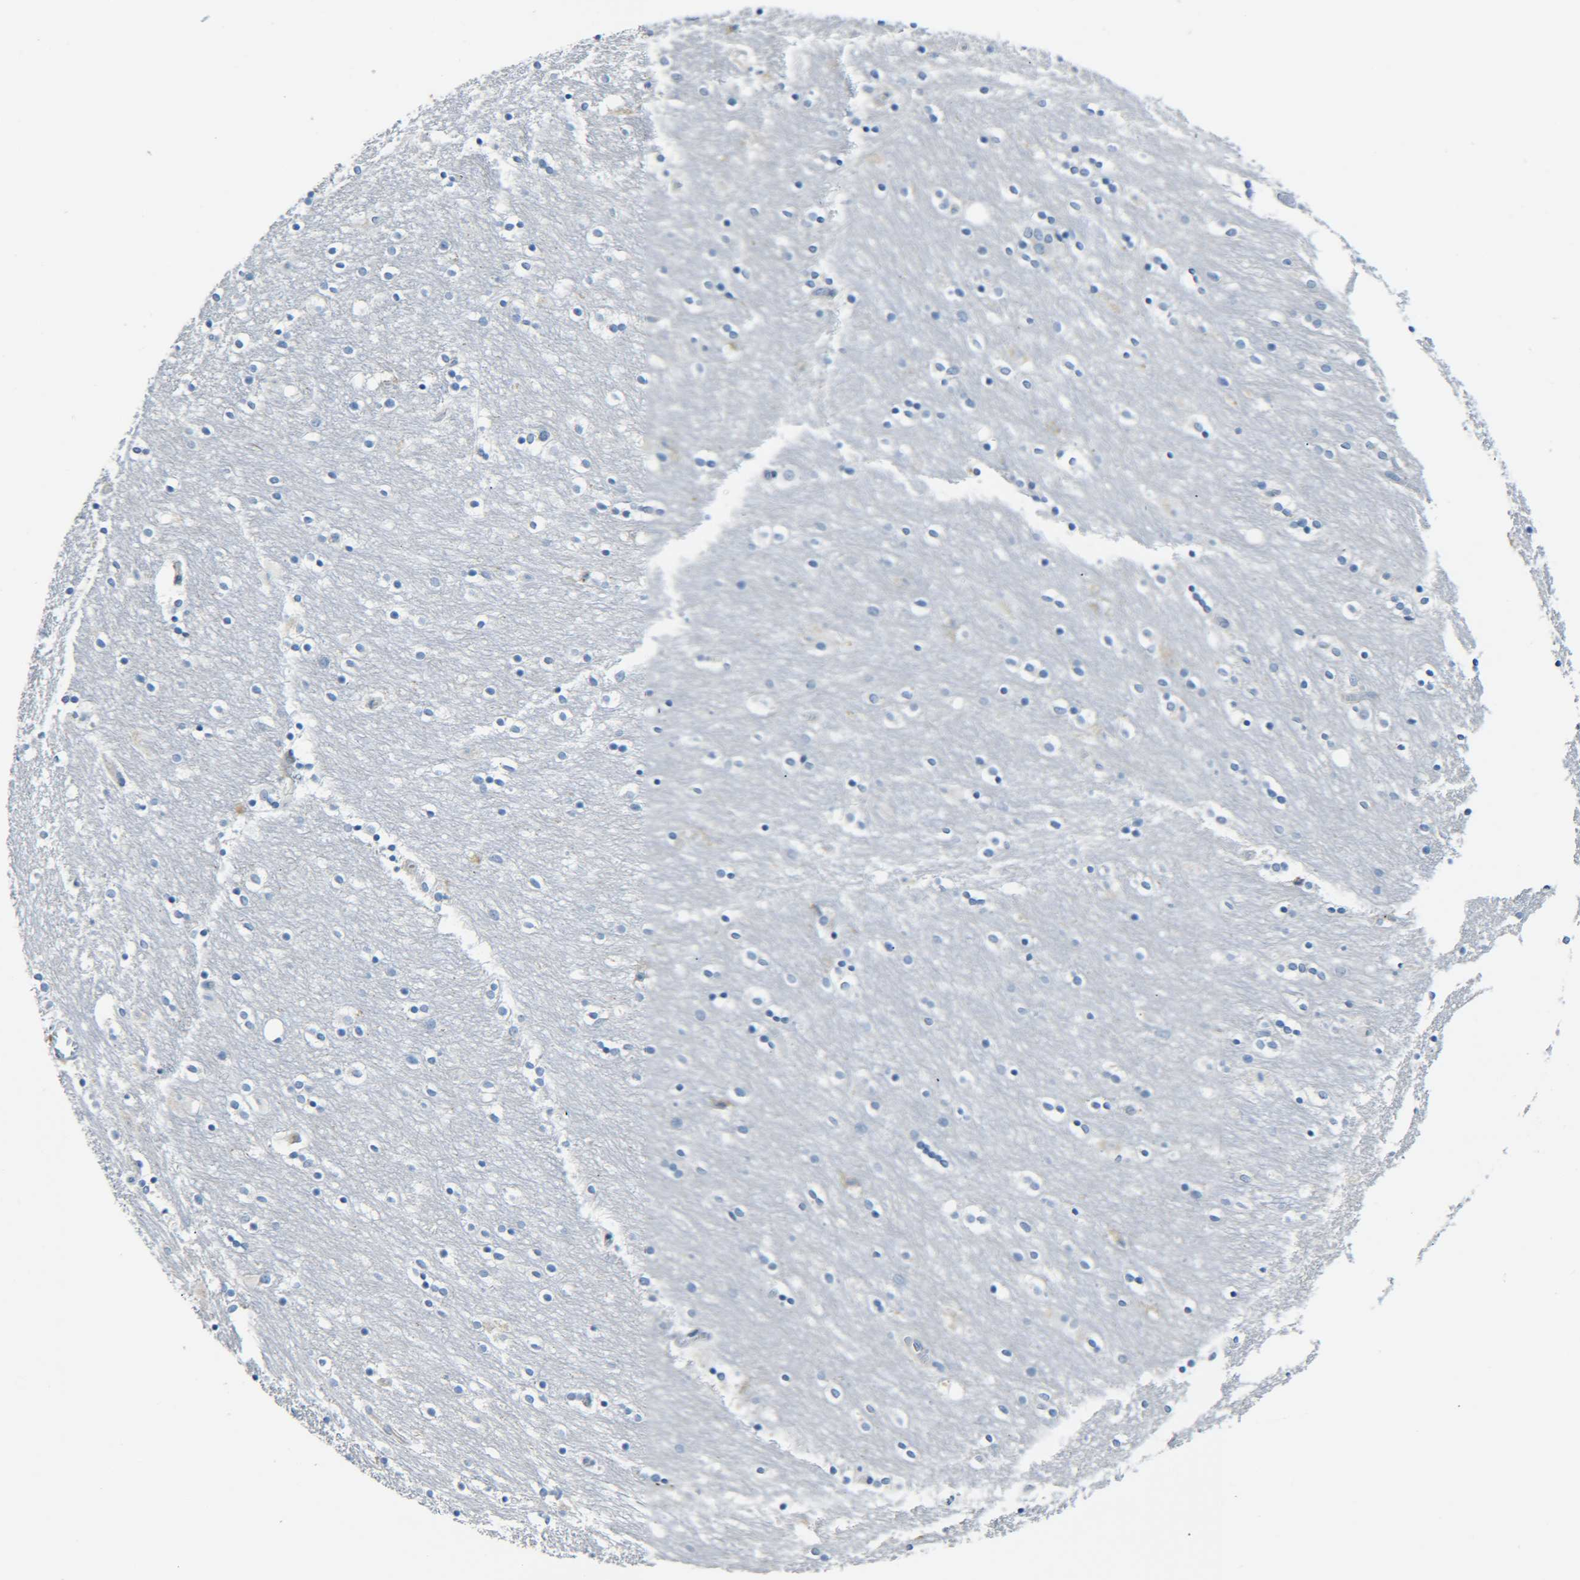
{"staining": {"intensity": "negative", "quantity": "none", "location": "none"}, "tissue": "caudate", "cell_type": "Glial cells", "image_type": "normal", "snomed": [{"axis": "morphology", "description": "Normal tissue, NOS"}, {"axis": "topography", "description": "Lateral ventricle wall"}], "caption": "Protein analysis of unremarkable caudate reveals no significant staining in glial cells.", "gene": "C15orf48", "patient": {"sex": "female", "age": 54}}